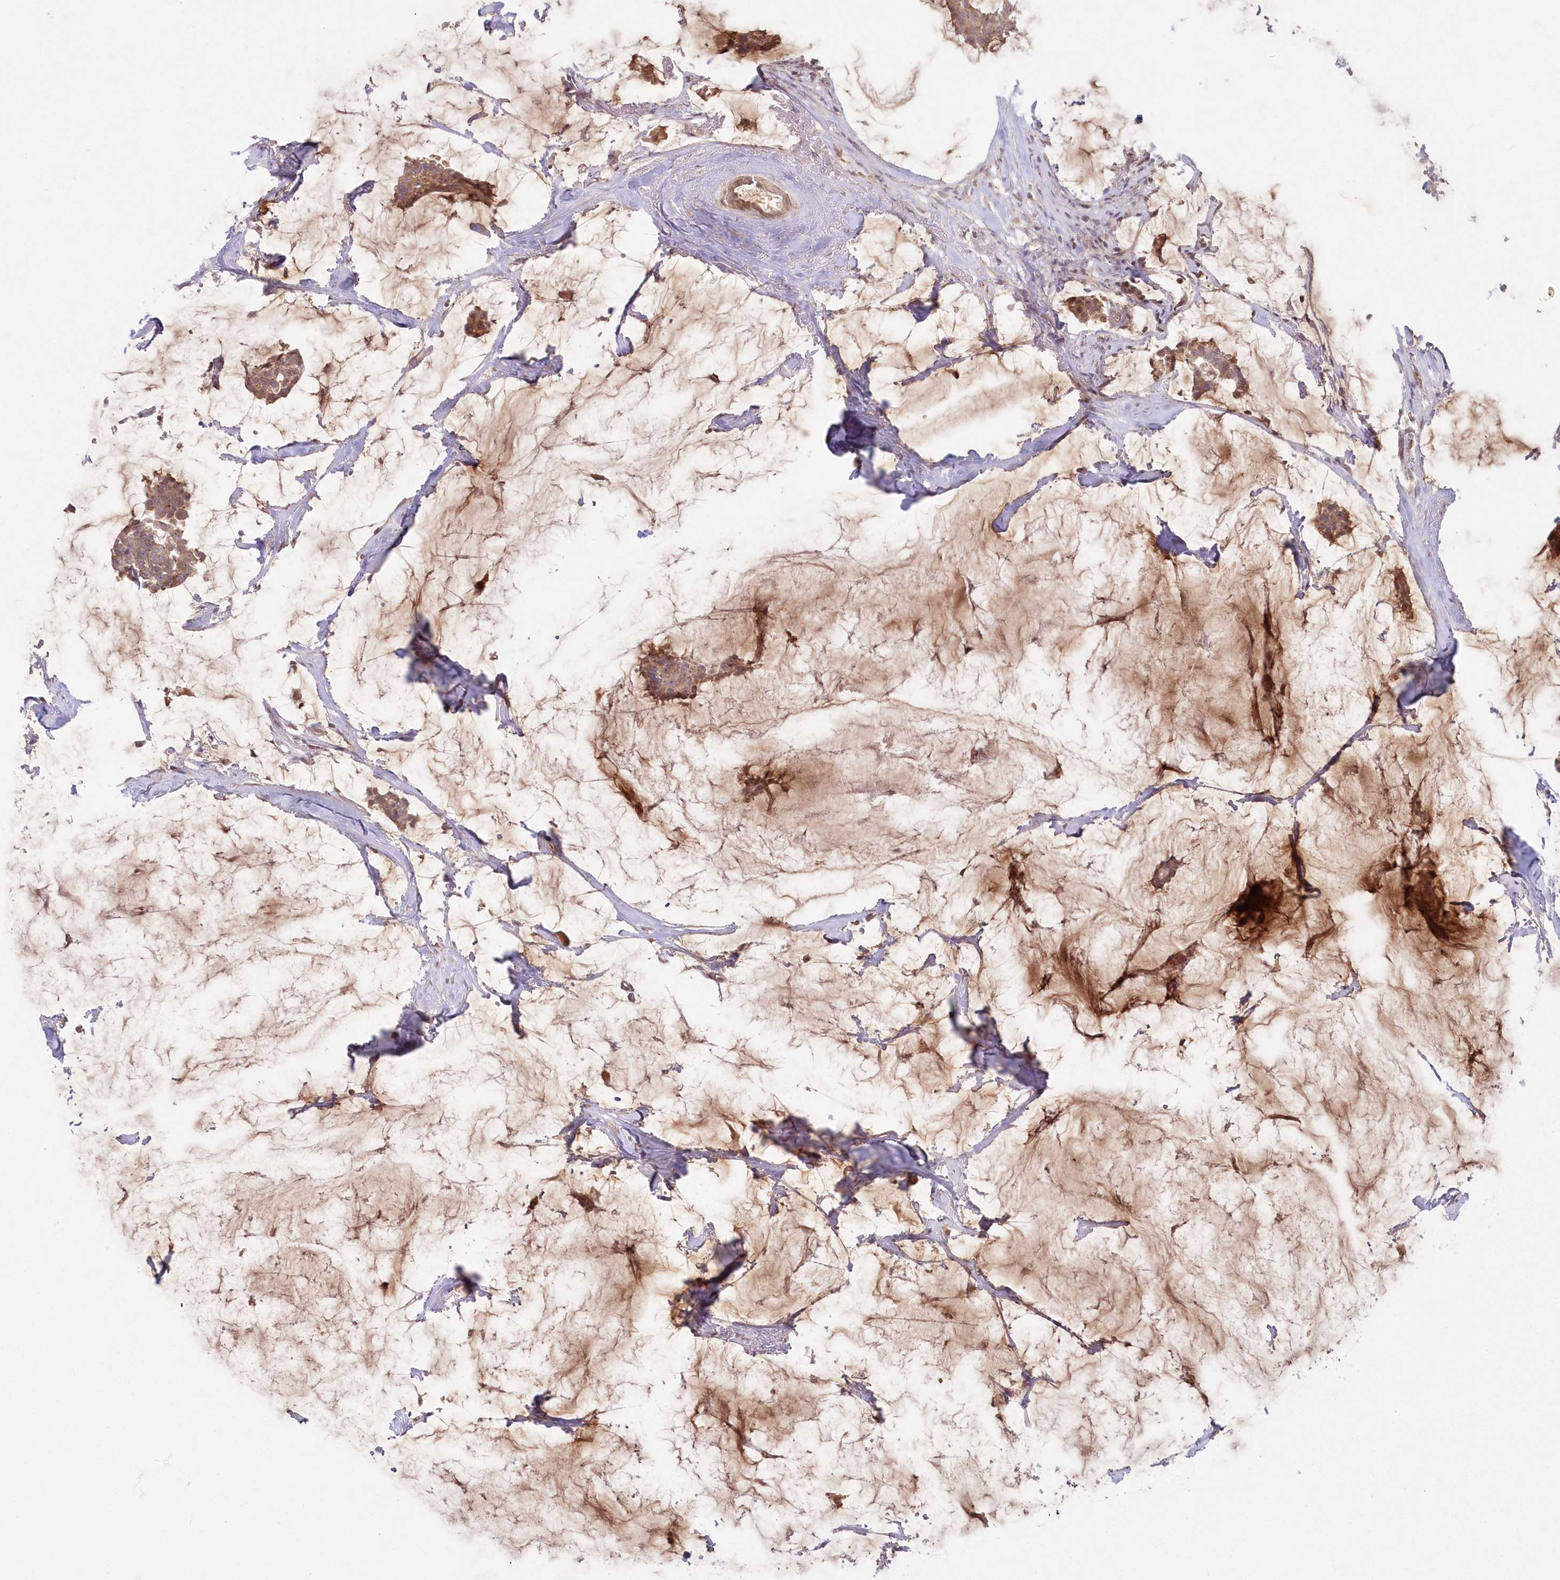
{"staining": {"intensity": "moderate", "quantity": ">75%", "location": "cytoplasmic/membranous,nuclear"}, "tissue": "breast cancer", "cell_type": "Tumor cells", "image_type": "cancer", "snomed": [{"axis": "morphology", "description": "Duct carcinoma"}, {"axis": "topography", "description": "Breast"}], "caption": "Breast cancer (infiltrating ductal carcinoma) stained for a protein demonstrates moderate cytoplasmic/membranous and nuclear positivity in tumor cells. Nuclei are stained in blue.", "gene": "ASCC1", "patient": {"sex": "female", "age": 93}}